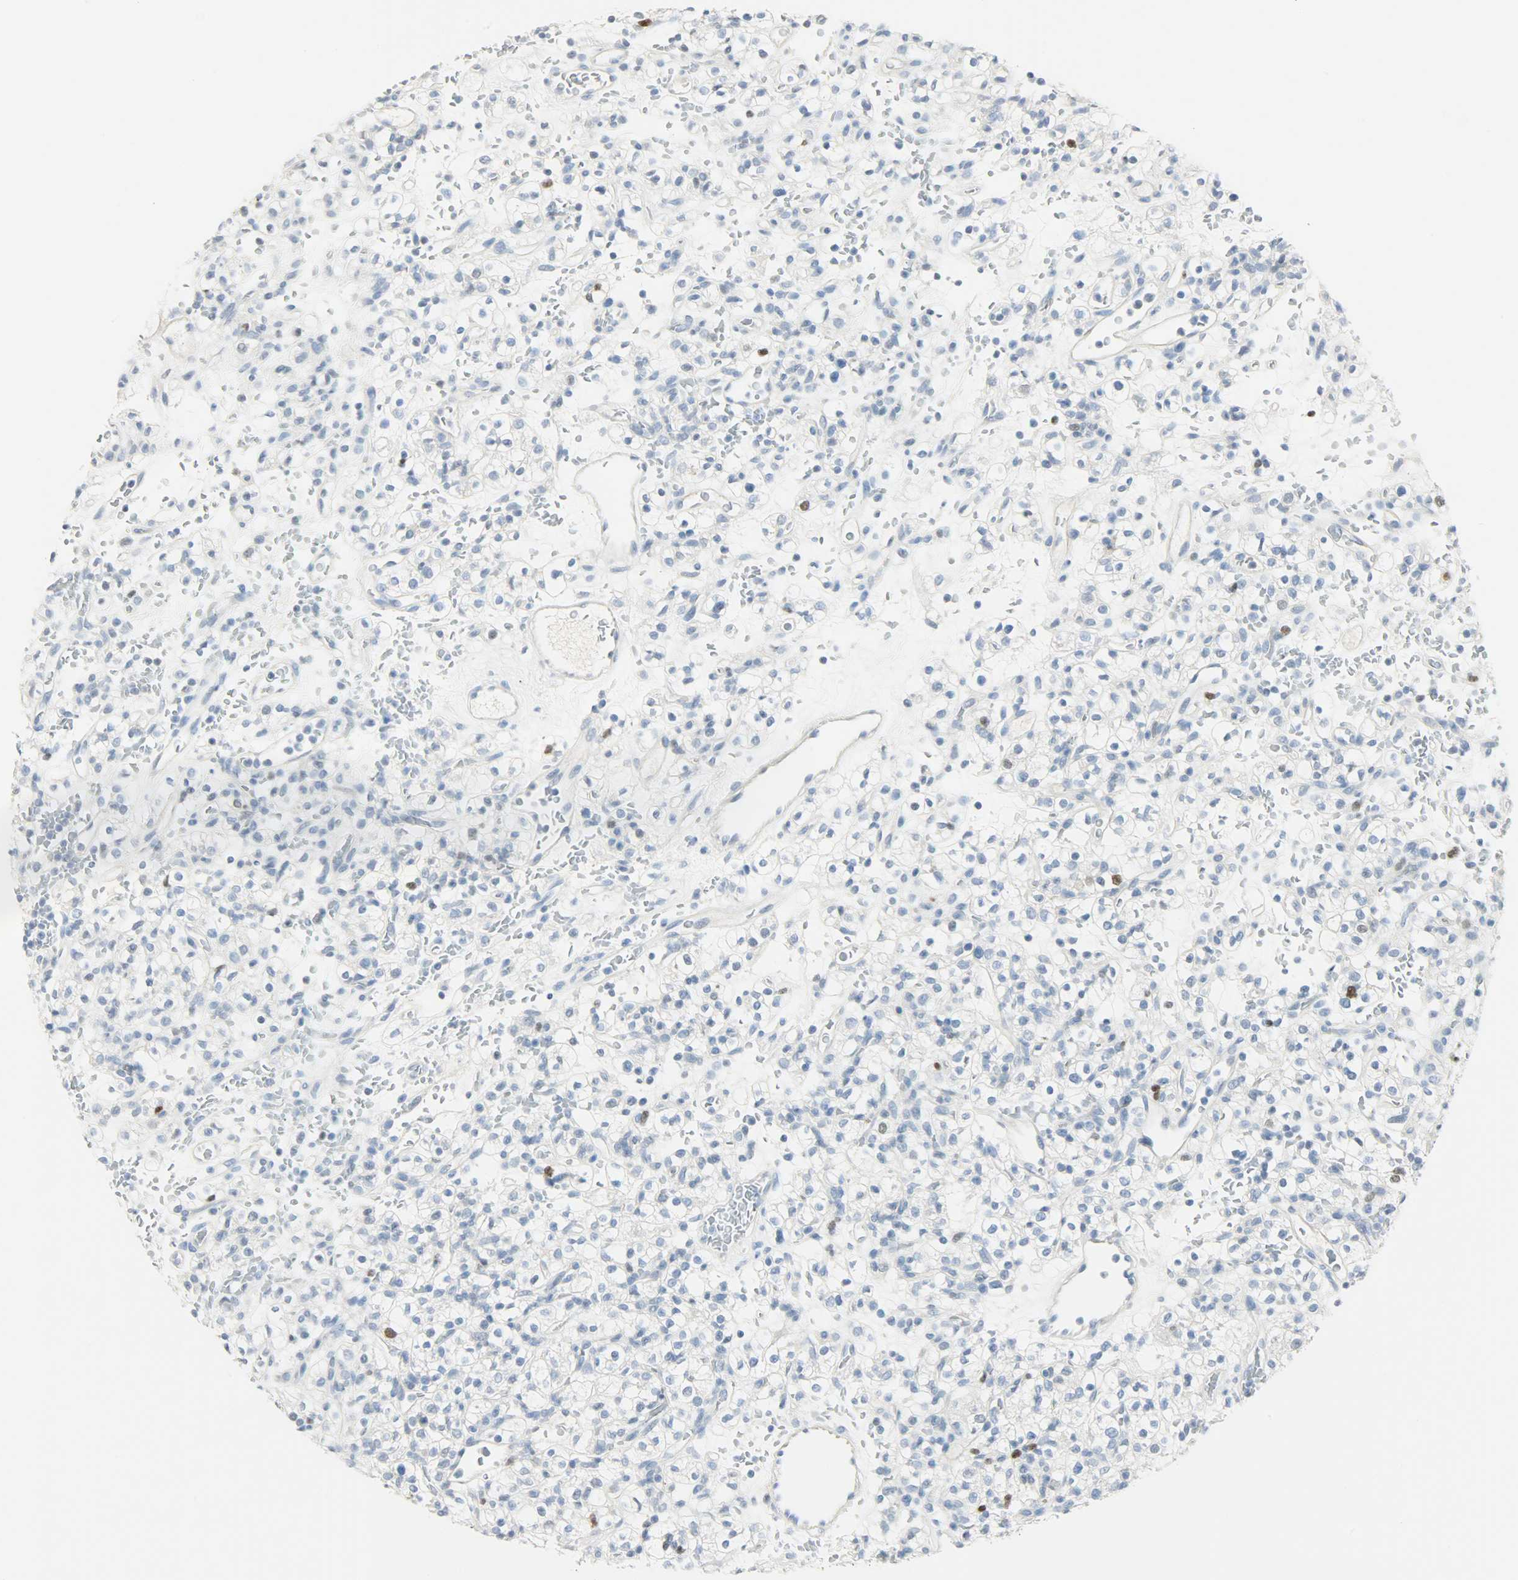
{"staining": {"intensity": "negative", "quantity": "none", "location": "none"}, "tissue": "renal cancer", "cell_type": "Tumor cells", "image_type": "cancer", "snomed": [{"axis": "morphology", "description": "Normal tissue, NOS"}, {"axis": "morphology", "description": "Adenocarcinoma, NOS"}, {"axis": "topography", "description": "Kidney"}], "caption": "An IHC histopathology image of renal adenocarcinoma is shown. There is no staining in tumor cells of renal adenocarcinoma.", "gene": "HELLS", "patient": {"sex": "female", "age": 72}}